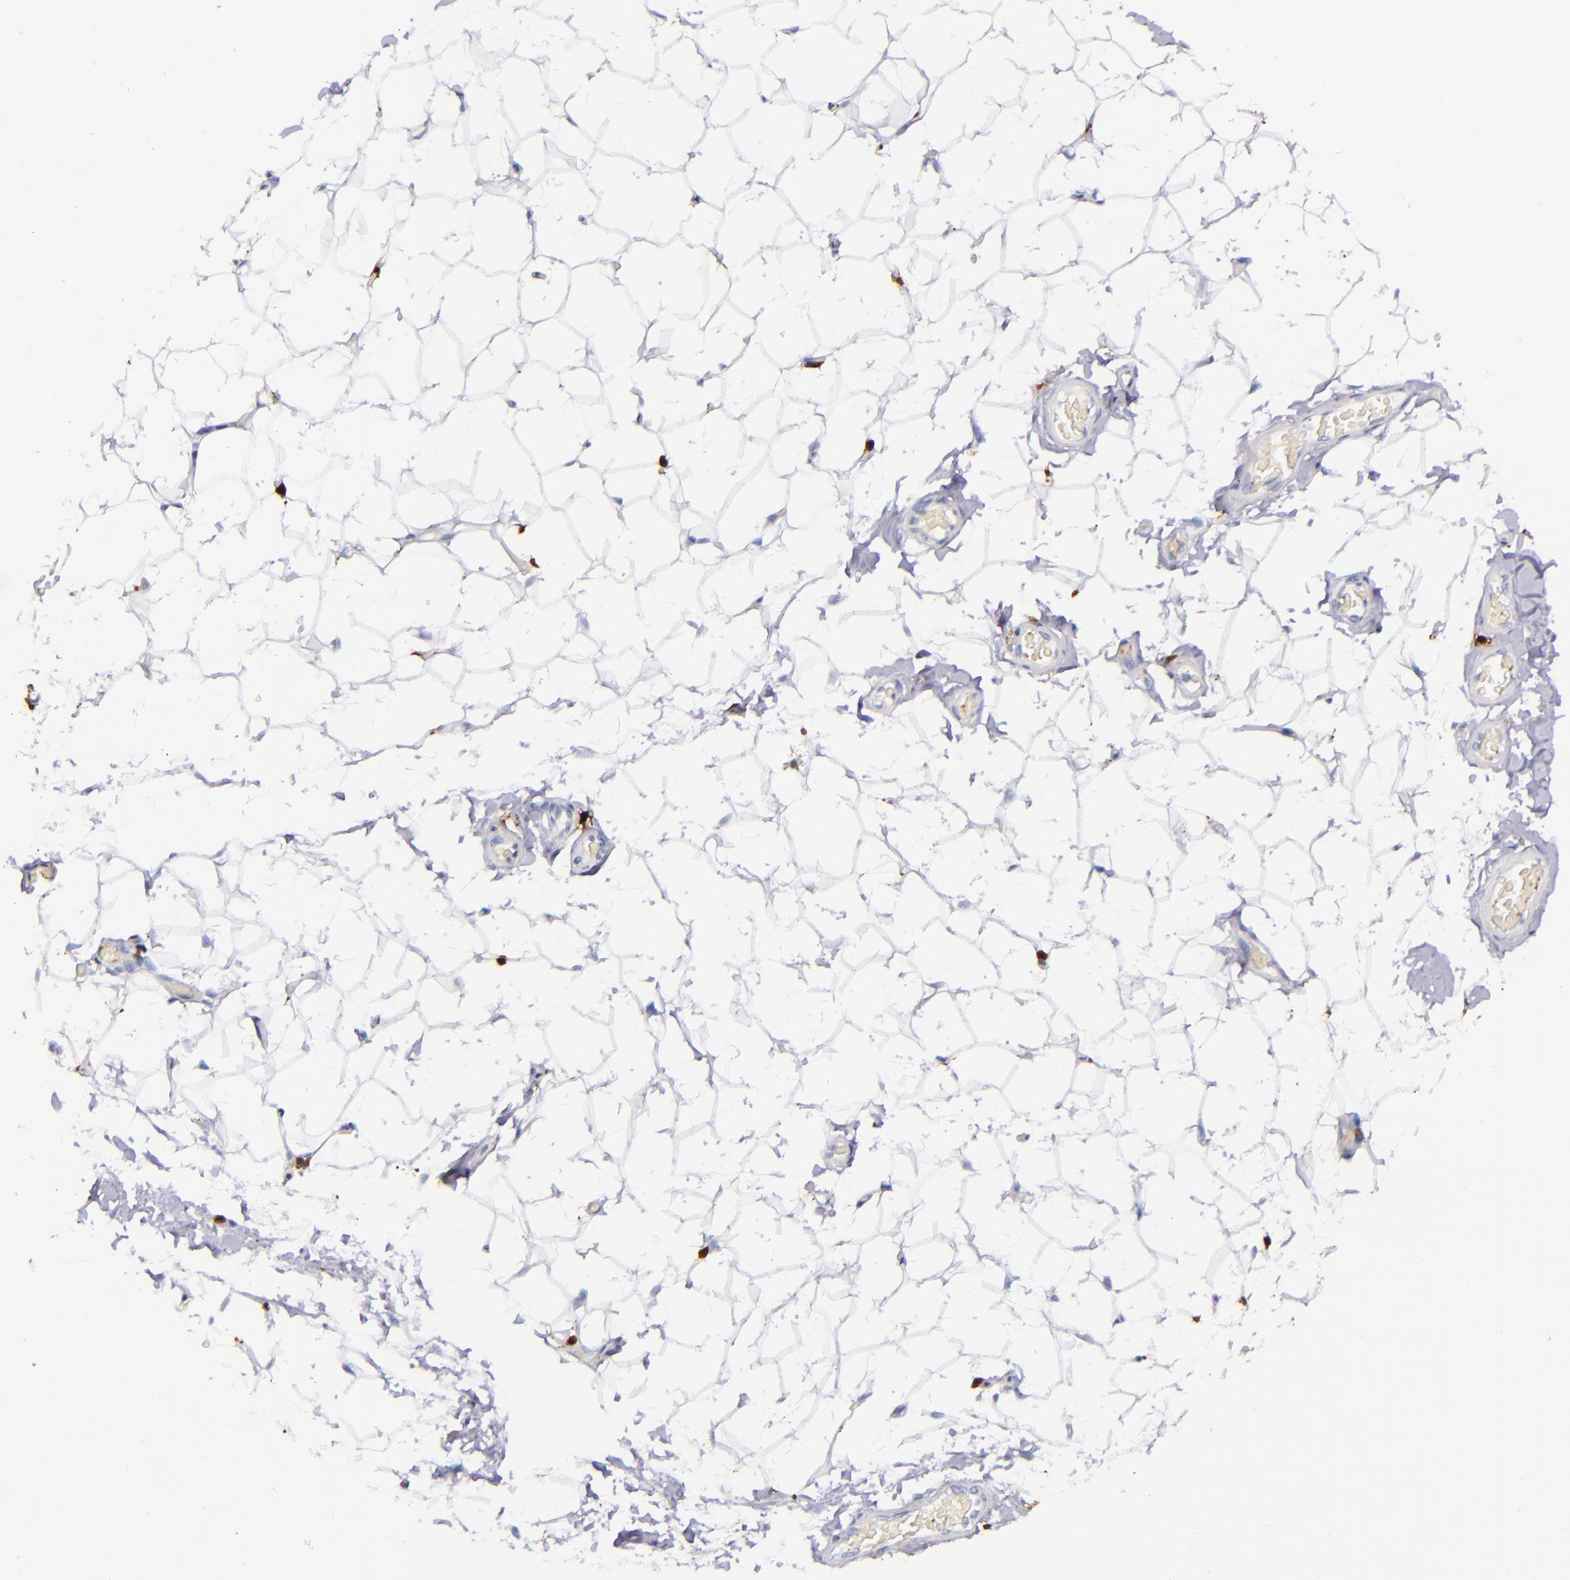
{"staining": {"intensity": "weak", "quantity": "25%-75%", "location": "cytoplasmic/membranous"}, "tissue": "adipose tissue", "cell_type": "Adipocytes", "image_type": "normal", "snomed": [{"axis": "morphology", "description": "Normal tissue, NOS"}, {"axis": "topography", "description": "Soft tissue"}], "caption": "Immunohistochemistry (DAB) staining of benign human adipose tissue shows weak cytoplasmic/membranous protein expression in approximately 25%-75% of adipocytes.", "gene": "F13A1", "patient": {"sex": "male", "age": 26}}